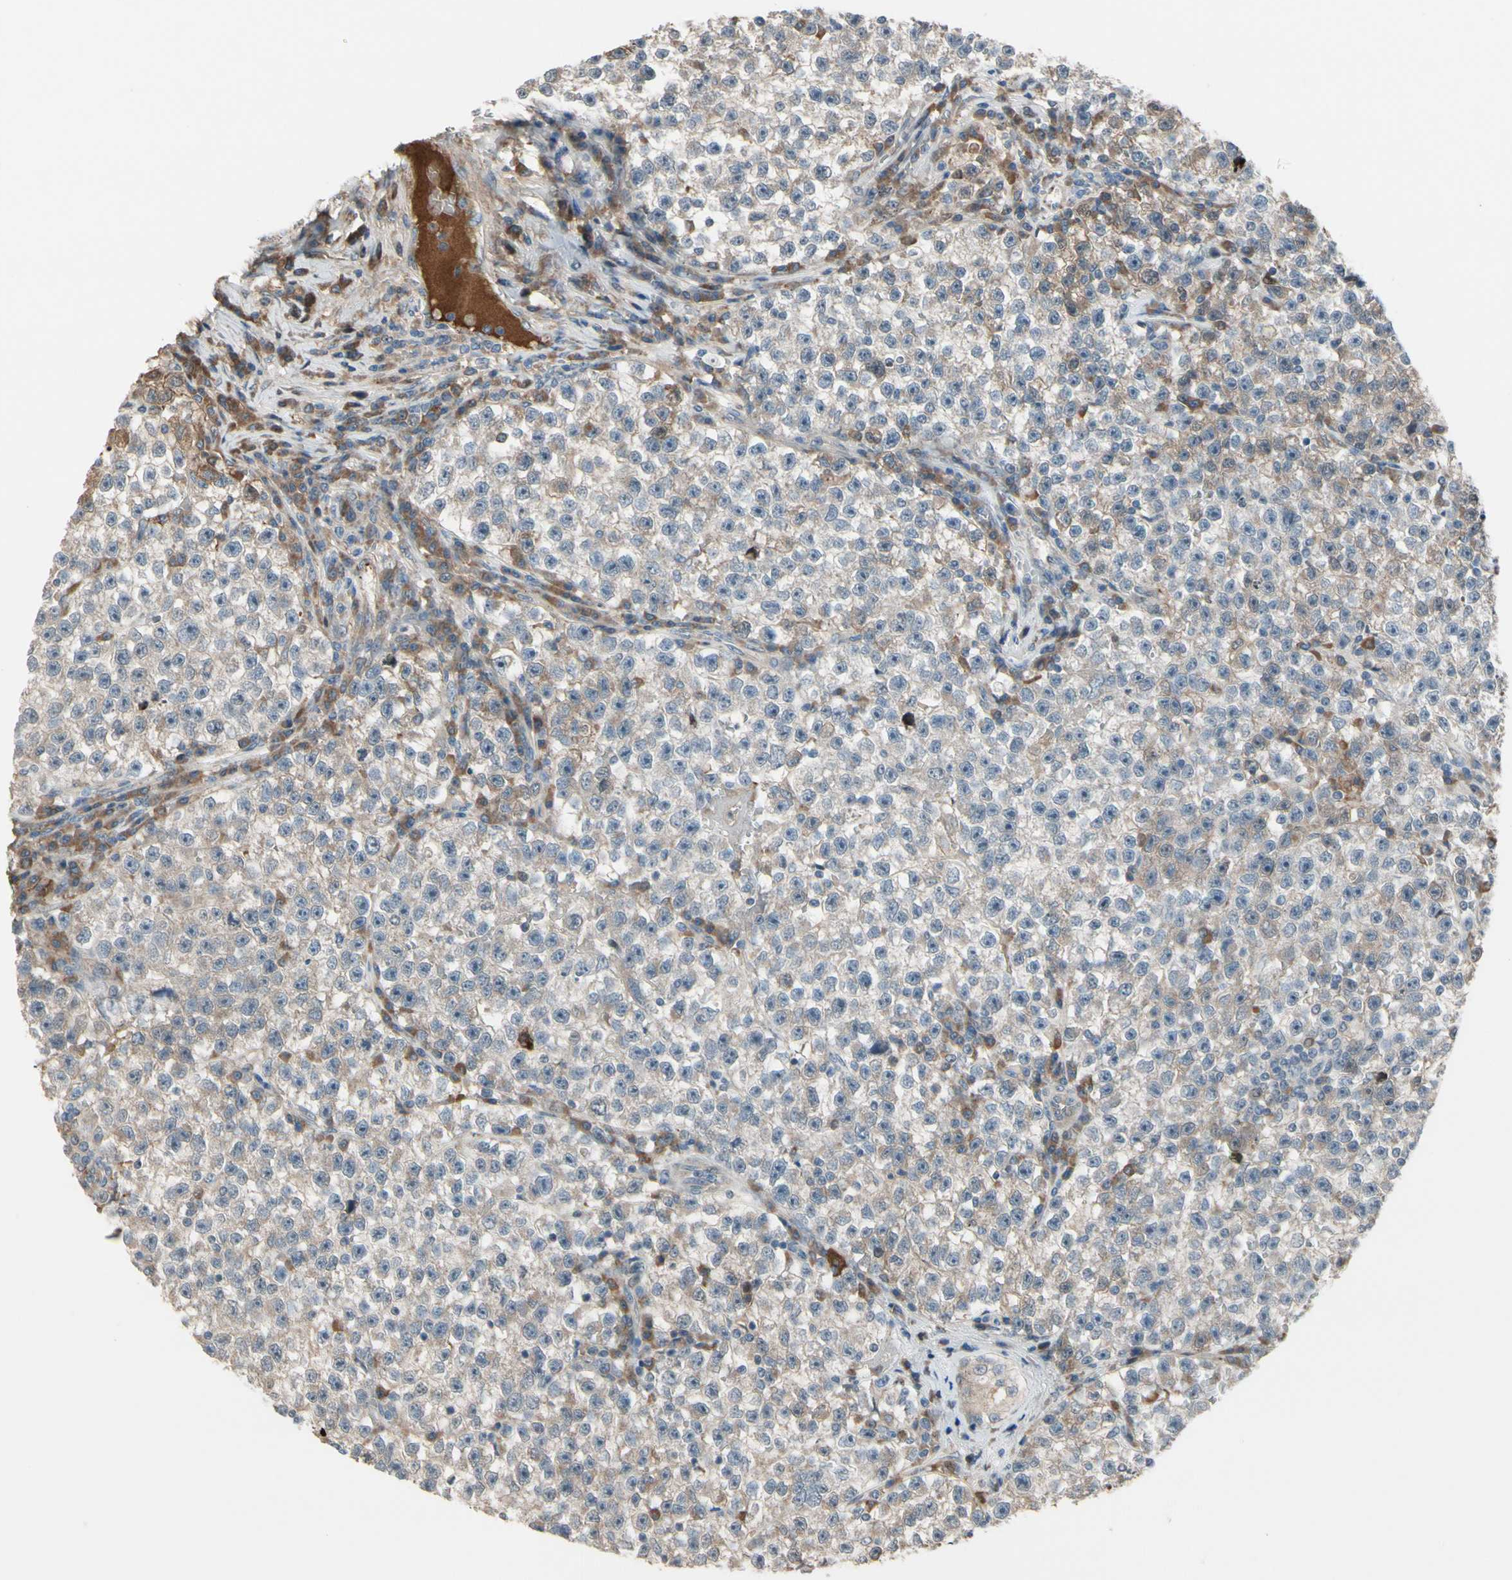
{"staining": {"intensity": "weak", "quantity": "<25%", "location": "cytoplasmic/membranous"}, "tissue": "testis cancer", "cell_type": "Tumor cells", "image_type": "cancer", "snomed": [{"axis": "morphology", "description": "Seminoma, NOS"}, {"axis": "topography", "description": "Testis"}], "caption": "Tumor cells show no significant protein positivity in testis seminoma.", "gene": "SNX29", "patient": {"sex": "male", "age": 22}}